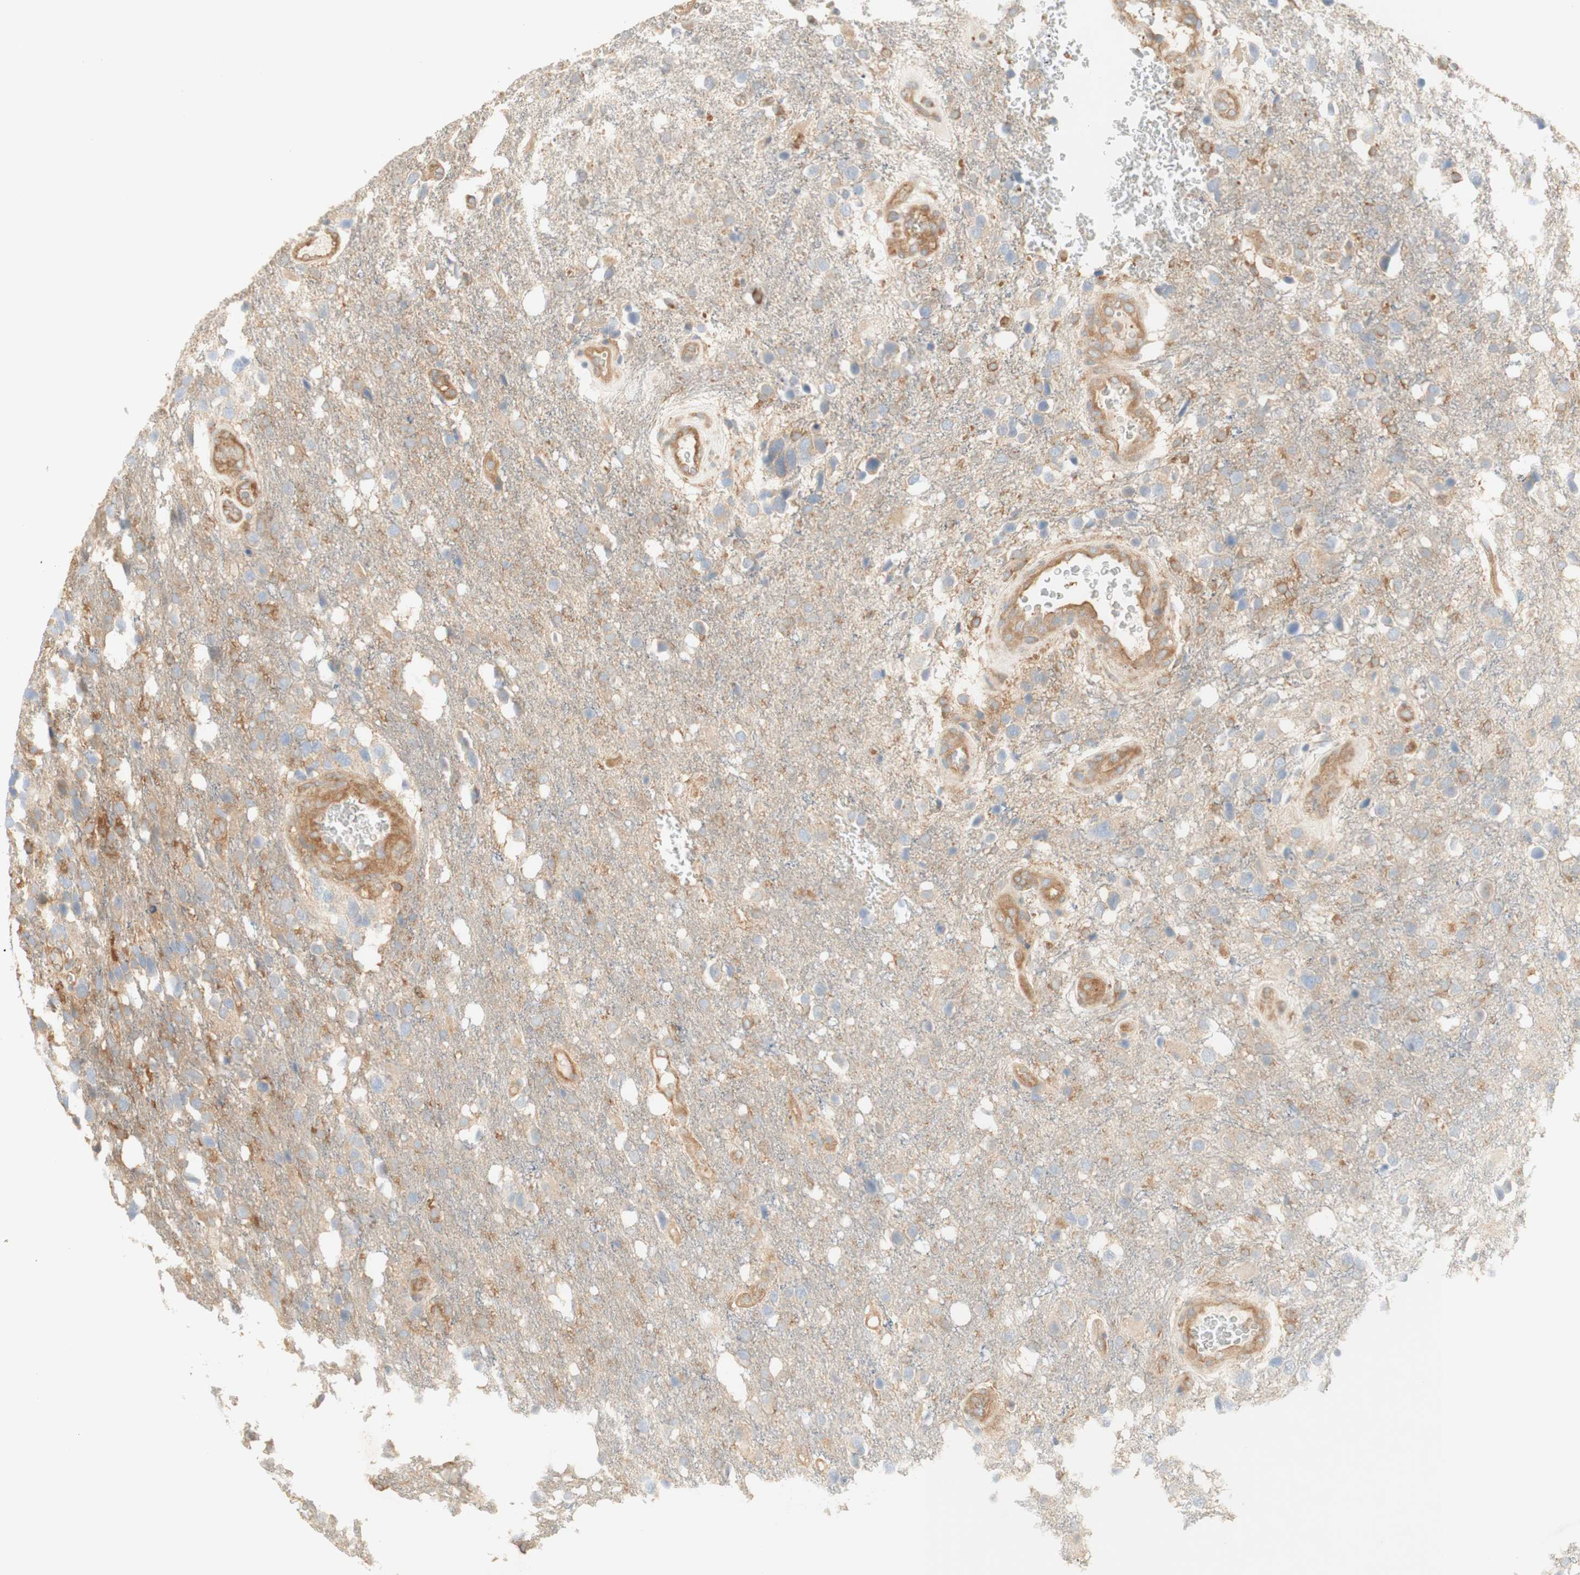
{"staining": {"intensity": "moderate", "quantity": "25%-75%", "location": "cytoplasmic/membranous"}, "tissue": "glioma", "cell_type": "Tumor cells", "image_type": "cancer", "snomed": [{"axis": "morphology", "description": "Glioma, malignant, High grade"}, {"axis": "topography", "description": "Brain"}], "caption": "IHC of glioma displays medium levels of moderate cytoplasmic/membranous positivity in about 25%-75% of tumor cells.", "gene": "IKBKG", "patient": {"sex": "female", "age": 58}}